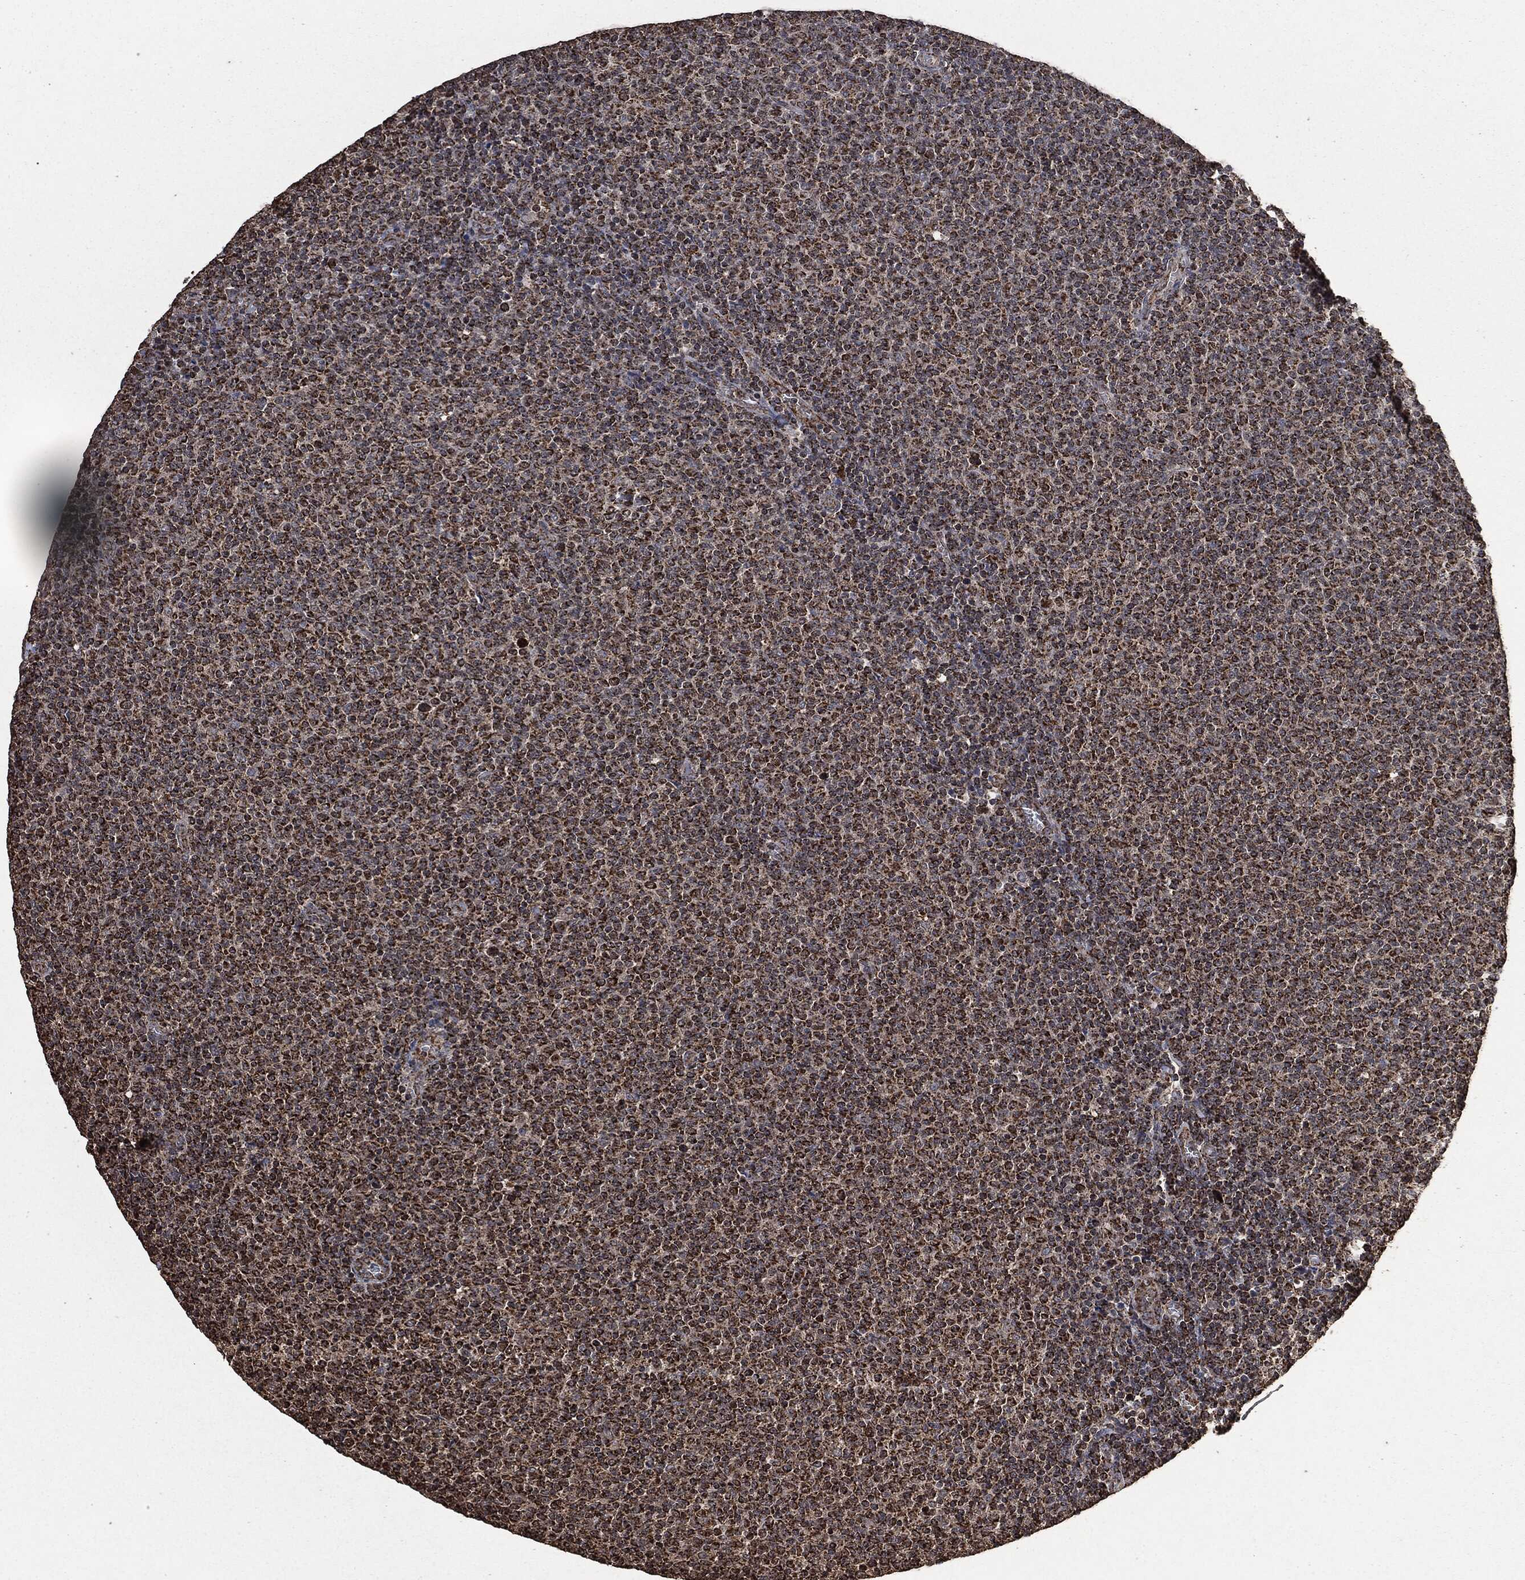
{"staining": {"intensity": "moderate", "quantity": ">75%", "location": "cytoplasmic/membranous"}, "tissue": "lymphoma", "cell_type": "Tumor cells", "image_type": "cancer", "snomed": [{"axis": "morphology", "description": "Malignant lymphoma, non-Hodgkin's type, Low grade"}, {"axis": "topography", "description": "Lymph node"}], "caption": "A brown stain labels moderate cytoplasmic/membranous positivity of a protein in human lymphoma tumor cells.", "gene": "LIG3", "patient": {"sex": "male", "age": 52}}